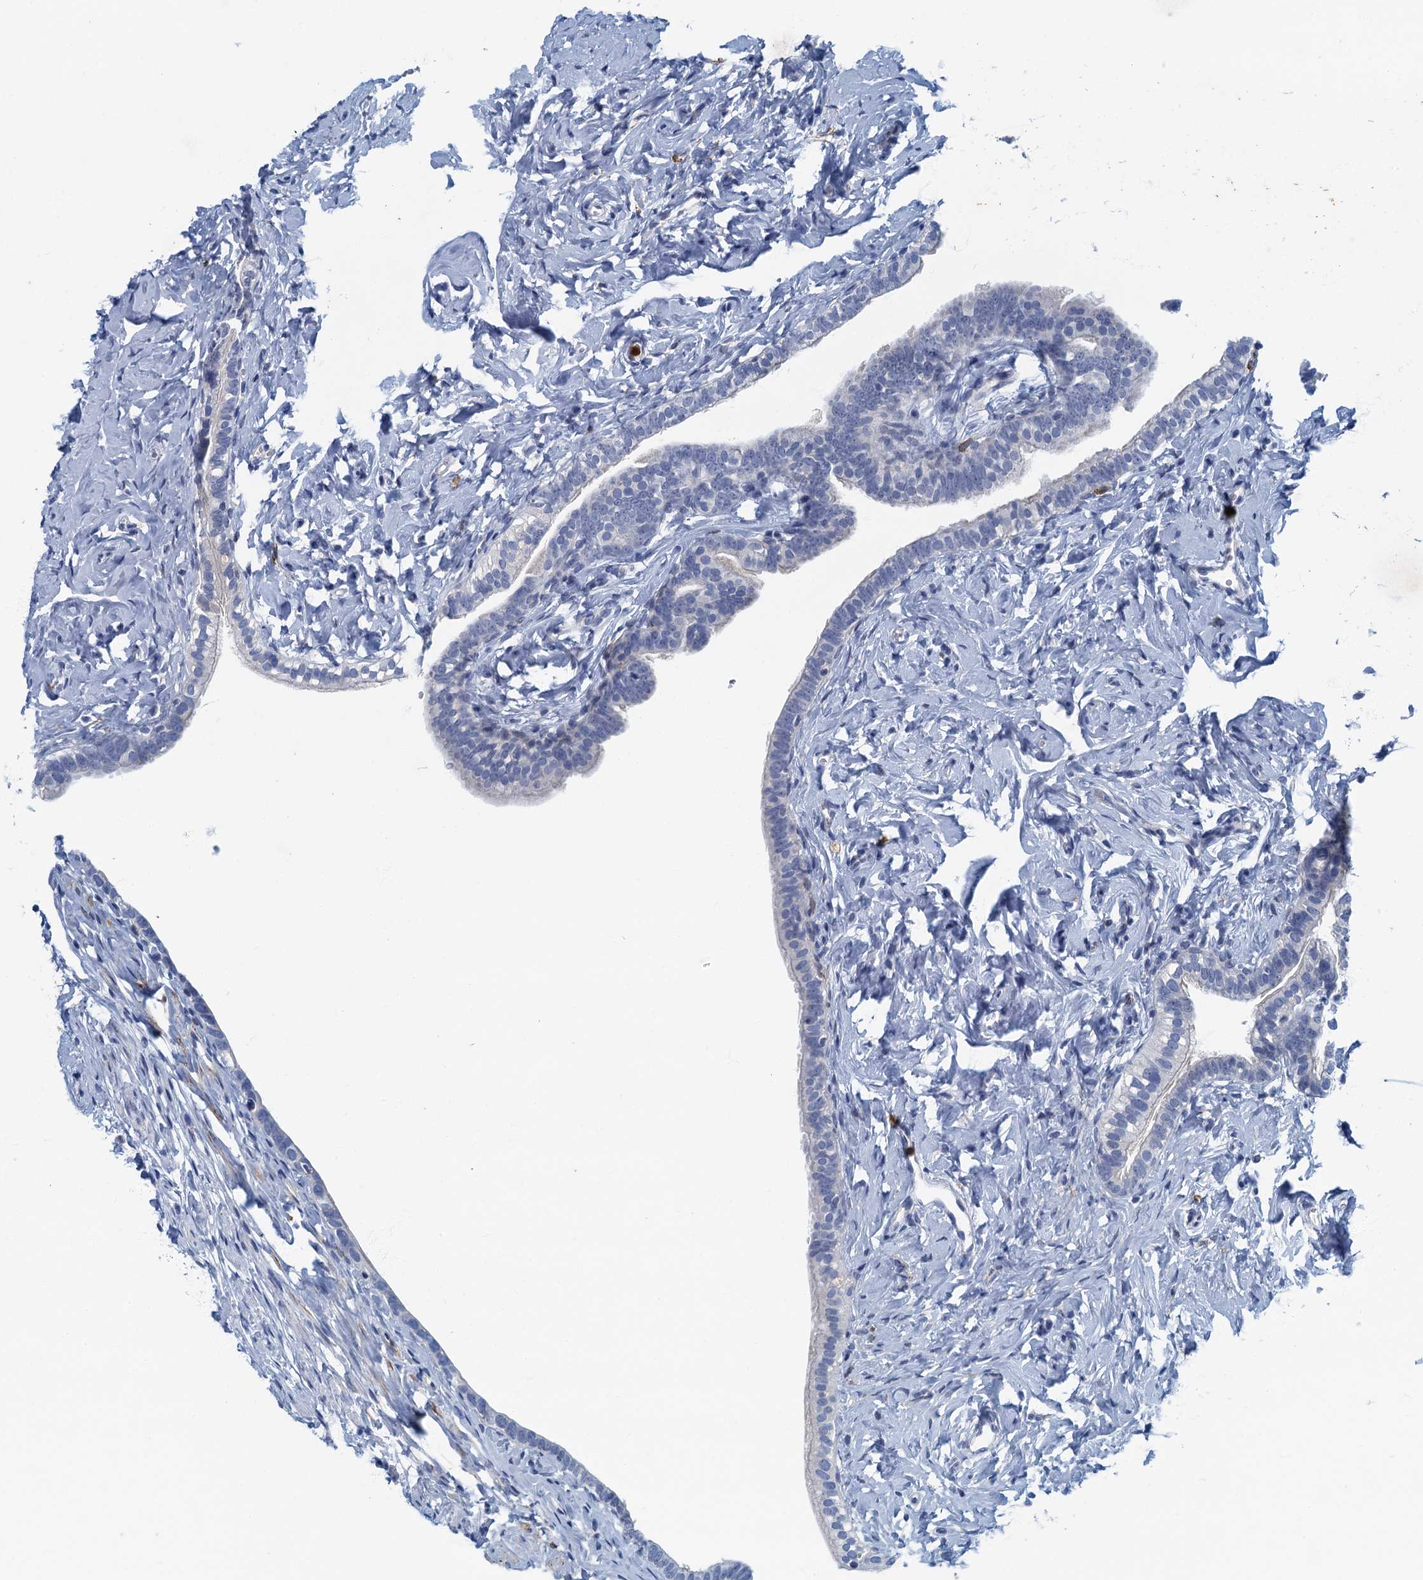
{"staining": {"intensity": "negative", "quantity": "none", "location": "none"}, "tissue": "fallopian tube", "cell_type": "Glandular cells", "image_type": "normal", "snomed": [{"axis": "morphology", "description": "Normal tissue, NOS"}, {"axis": "topography", "description": "Fallopian tube"}], "caption": "Human fallopian tube stained for a protein using immunohistochemistry exhibits no staining in glandular cells.", "gene": "ANKDD1A", "patient": {"sex": "female", "age": 66}}